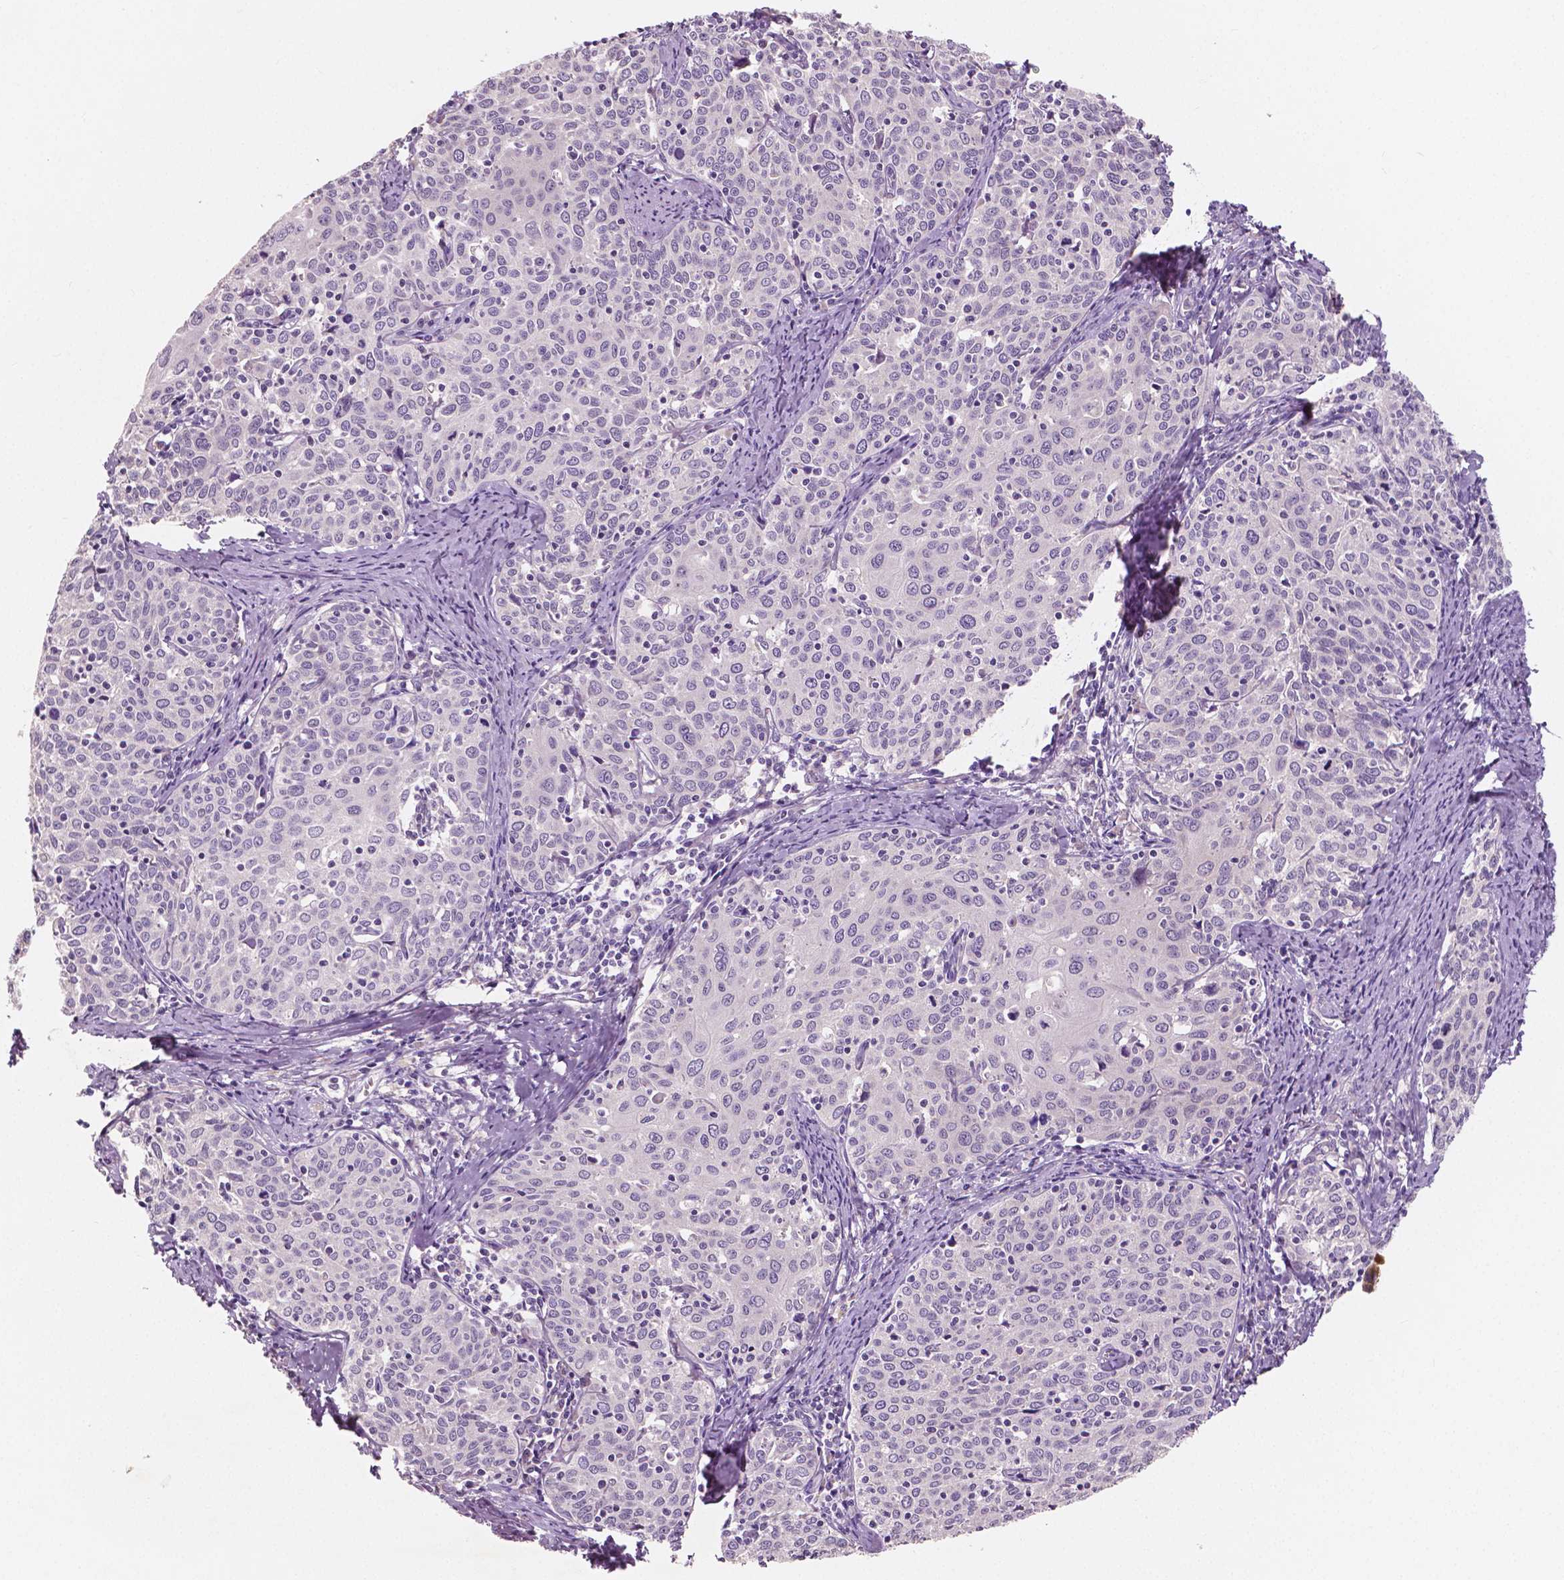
{"staining": {"intensity": "negative", "quantity": "none", "location": "none"}, "tissue": "cervical cancer", "cell_type": "Tumor cells", "image_type": "cancer", "snomed": [{"axis": "morphology", "description": "Squamous cell carcinoma, NOS"}, {"axis": "topography", "description": "Cervix"}], "caption": "Immunohistochemistry (IHC) micrograph of squamous cell carcinoma (cervical) stained for a protein (brown), which reveals no expression in tumor cells.", "gene": "LSM14B", "patient": {"sex": "female", "age": 62}}